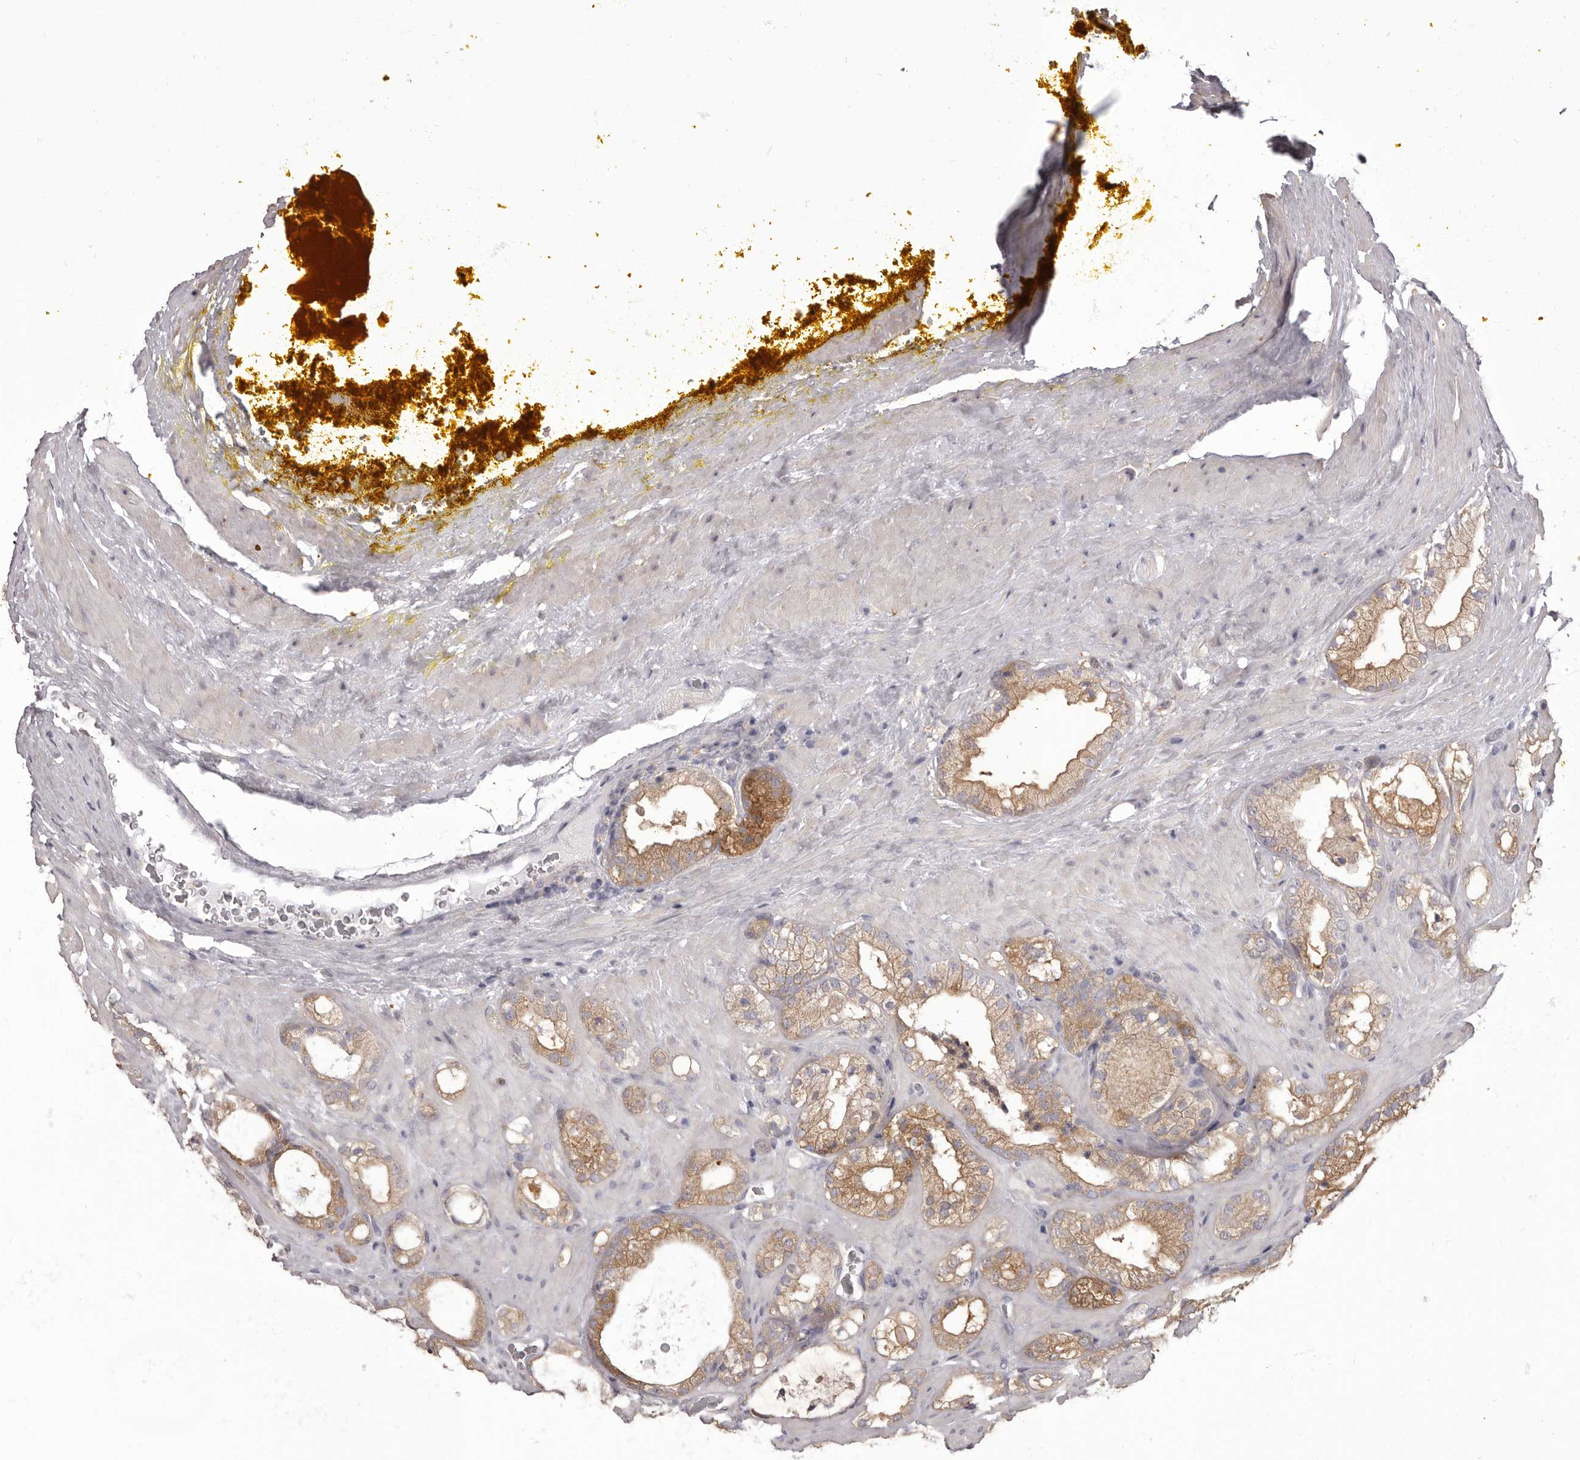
{"staining": {"intensity": "moderate", "quantity": "25%-75%", "location": "cytoplasmic/membranous"}, "tissue": "prostate cancer", "cell_type": "Tumor cells", "image_type": "cancer", "snomed": [{"axis": "morphology", "description": "Adenocarcinoma, High grade"}, {"axis": "topography", "description": "Prostate"}], "caption": "This is a histology image of immunohistochemistry (IHC) staining of adenocarcinoma (high-grade) (prostate), which shows moderate staining in the cytoplasmic/membranous of tumor cells.", "gene": "APEH", "patient": {"sex": "male", "age": 58}}